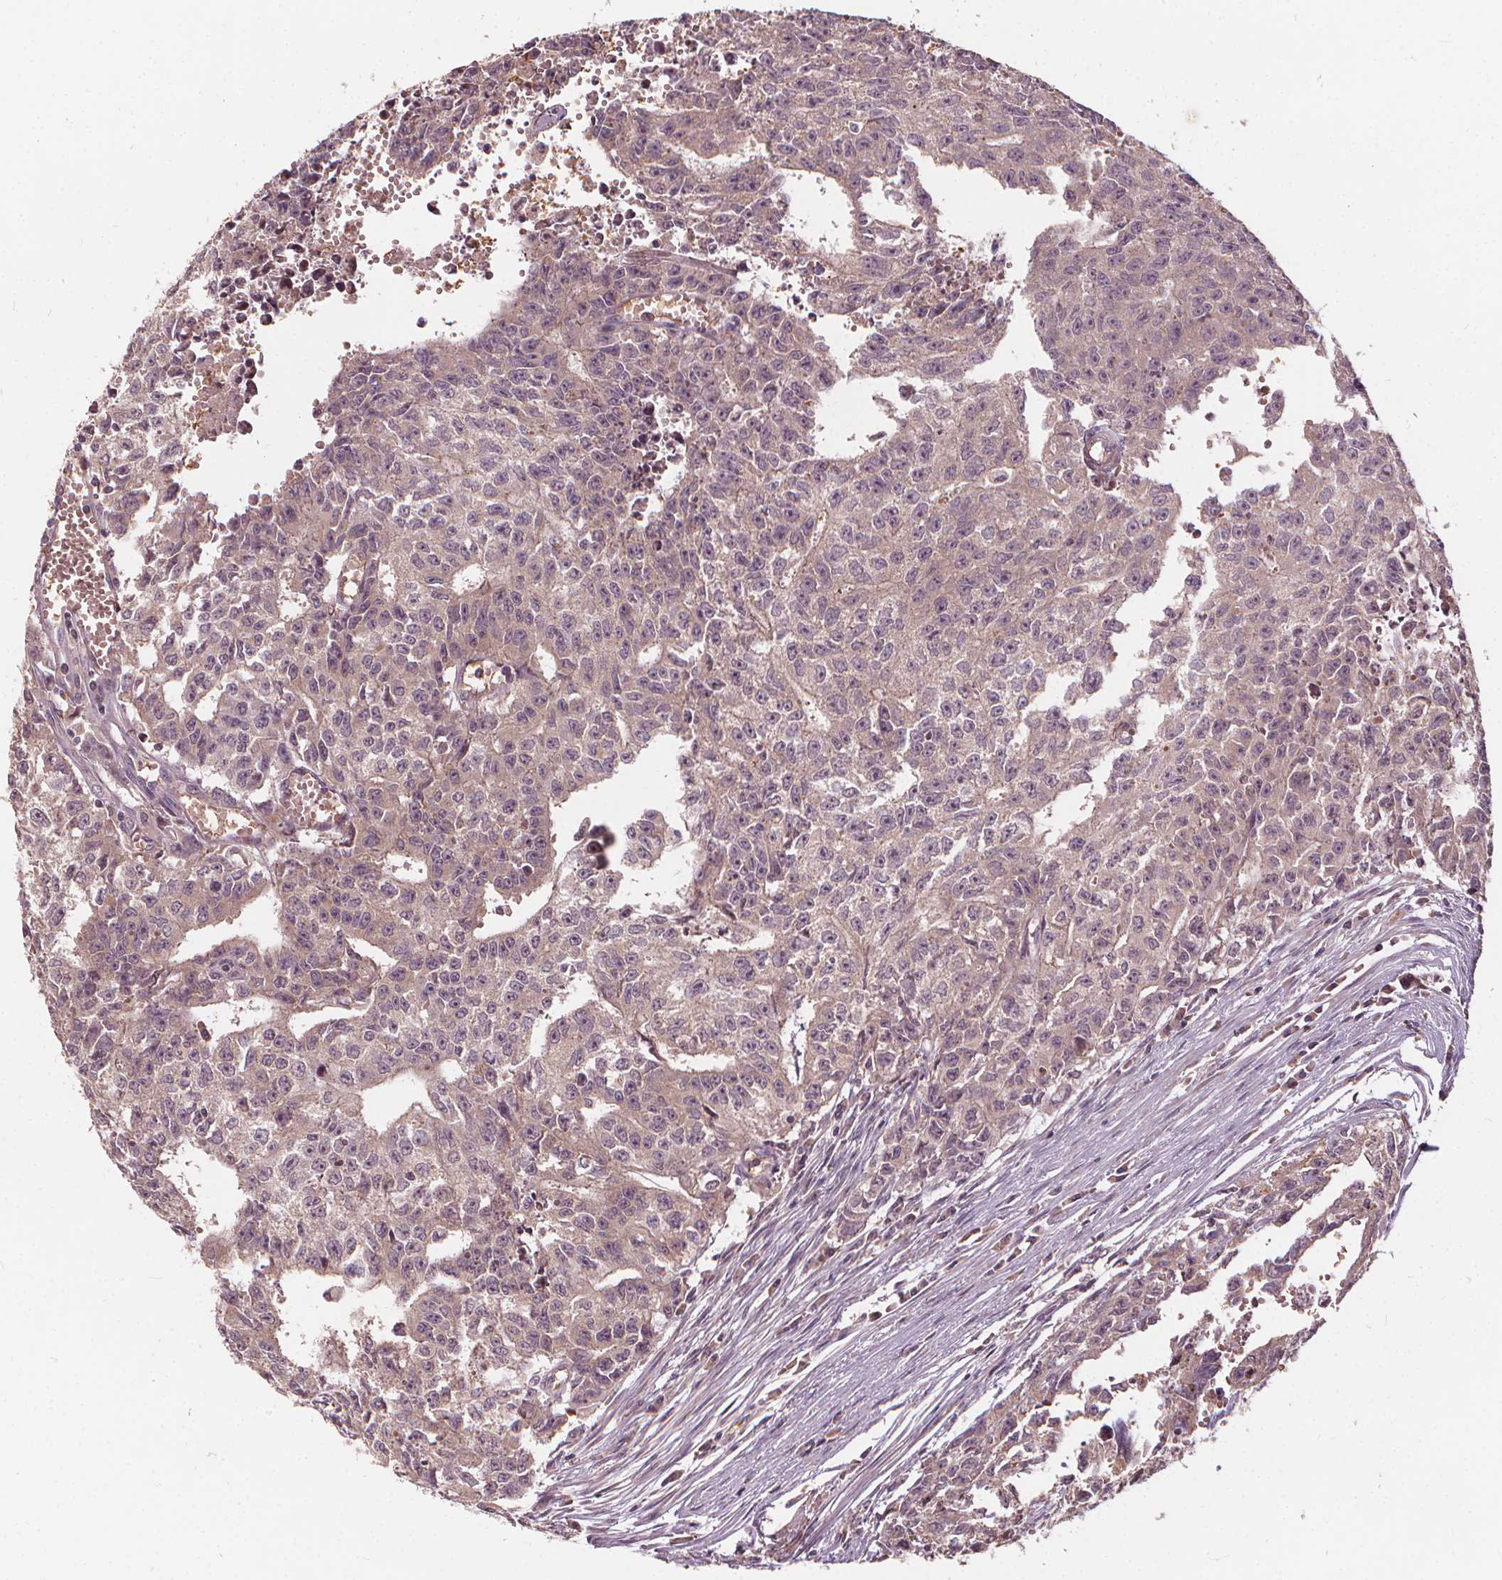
{"staining": {"intensity": "weak", "quantity": "<25%", "location": "cytoplasmic/membranous"}, "tissue": "testis cancer", "cell_type": "Tumor cells", "image_type": "cancer", "snomed": [{"axis": "morphology", "description": "Carcinoma, Embryonal, NOS"}, {"axis": "morphology", "description": "Teratoma, malignant, NOS"}, {"axis": "topography", "description": "Testis"}], "caption": "Tumor cells show no significant expression in testis embryonal carcinoma.", "gene": "IPO13", "patient": {"sex": "male", "age": 24}}